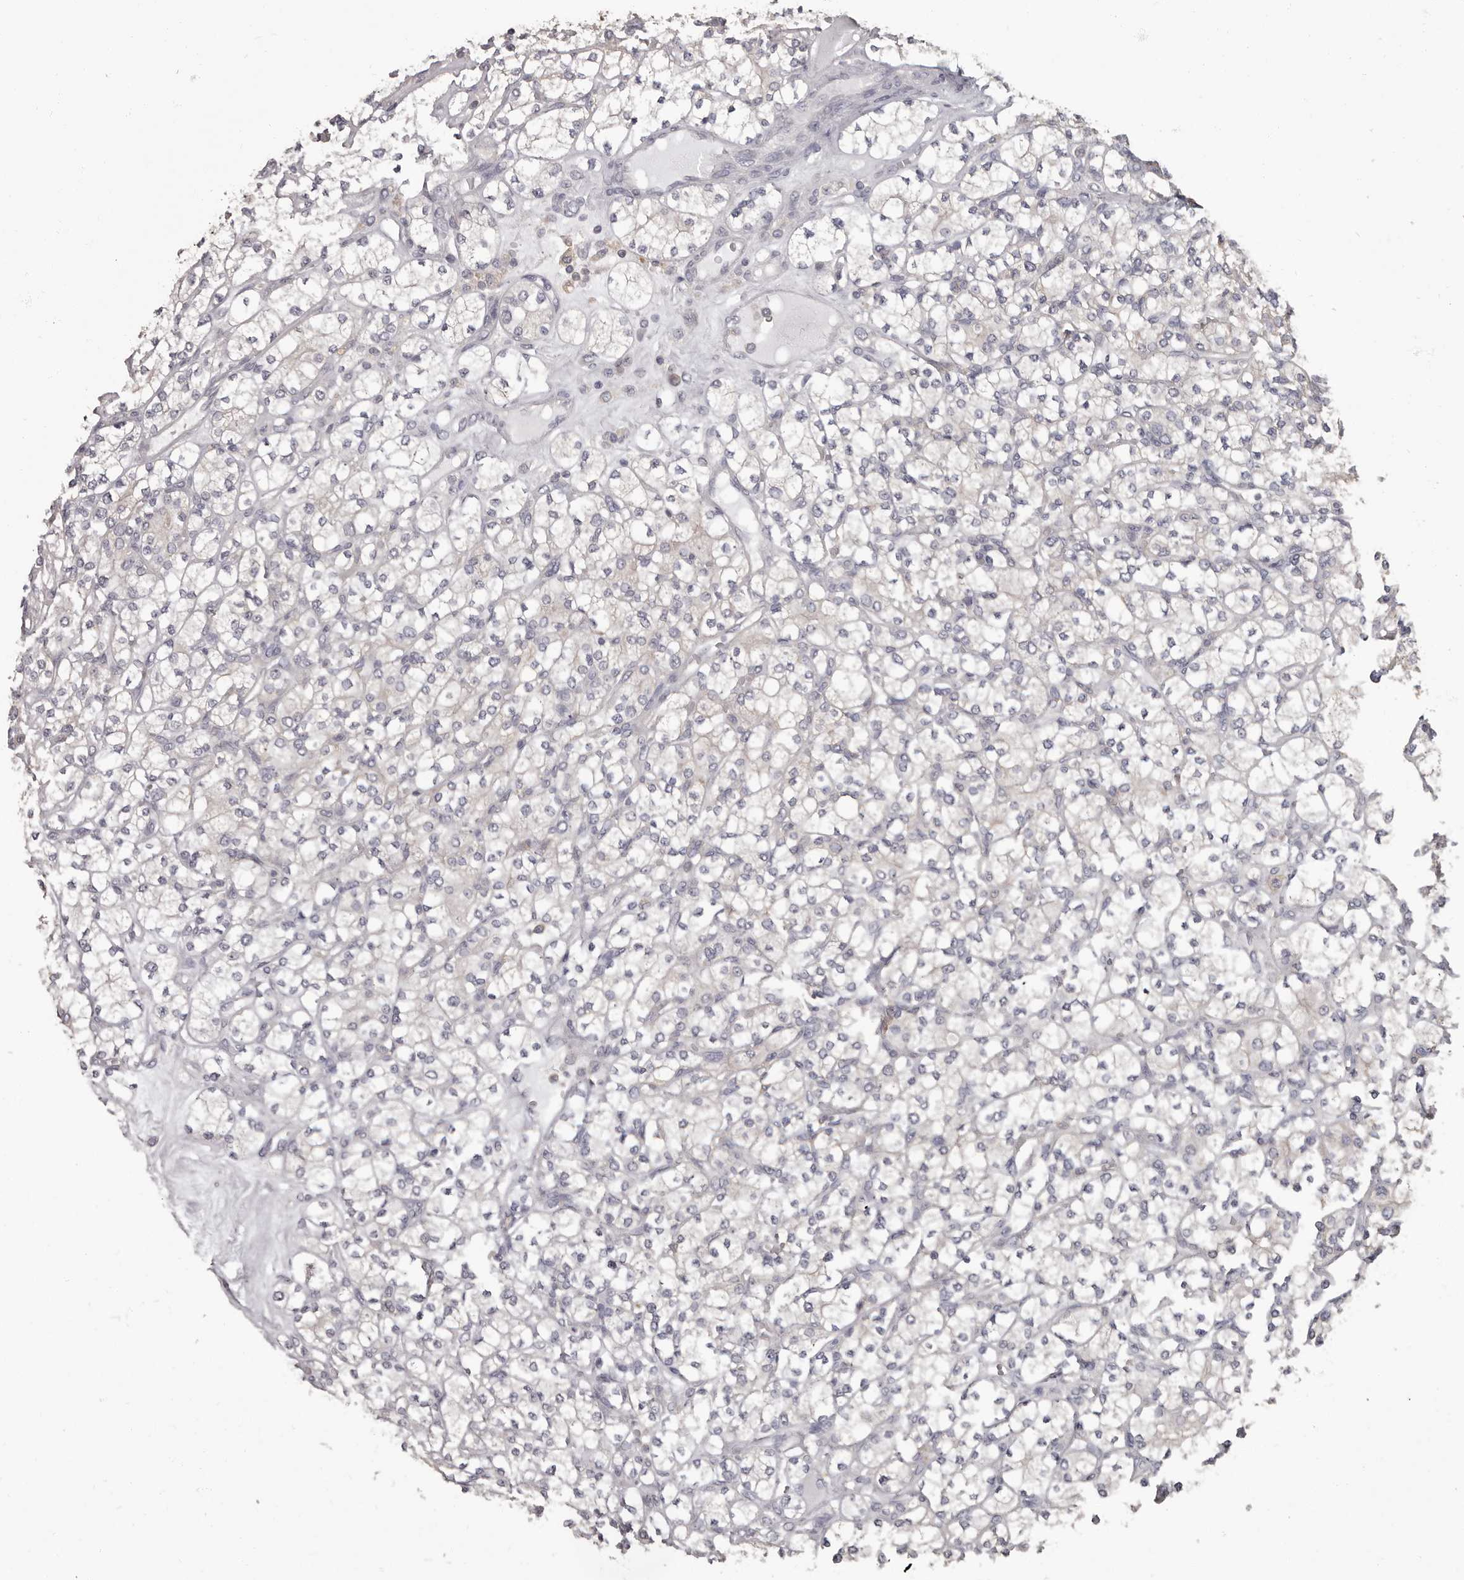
{"staining": {"intensity": "negative", "quantity": "none", "location": "none"}, "tissue": "renal cancer", "cell_type": "Tumor cells", "image_type": "cancer", "snomed": [{"axis": "morphology", "description": "Adenocarcinoma, NOS"}, {"axis": "topography", "description": "Kidney"}], "caption": "Protein analysis of renal cancer shows no significant positivity in tumor cells. (DAB (3,3'-diaminobenzidine) immunohistochemistry (IHC) with hematoxylin counter stain).", "gene": "APEH", "patient": {"sex": "male", "age": 77}}